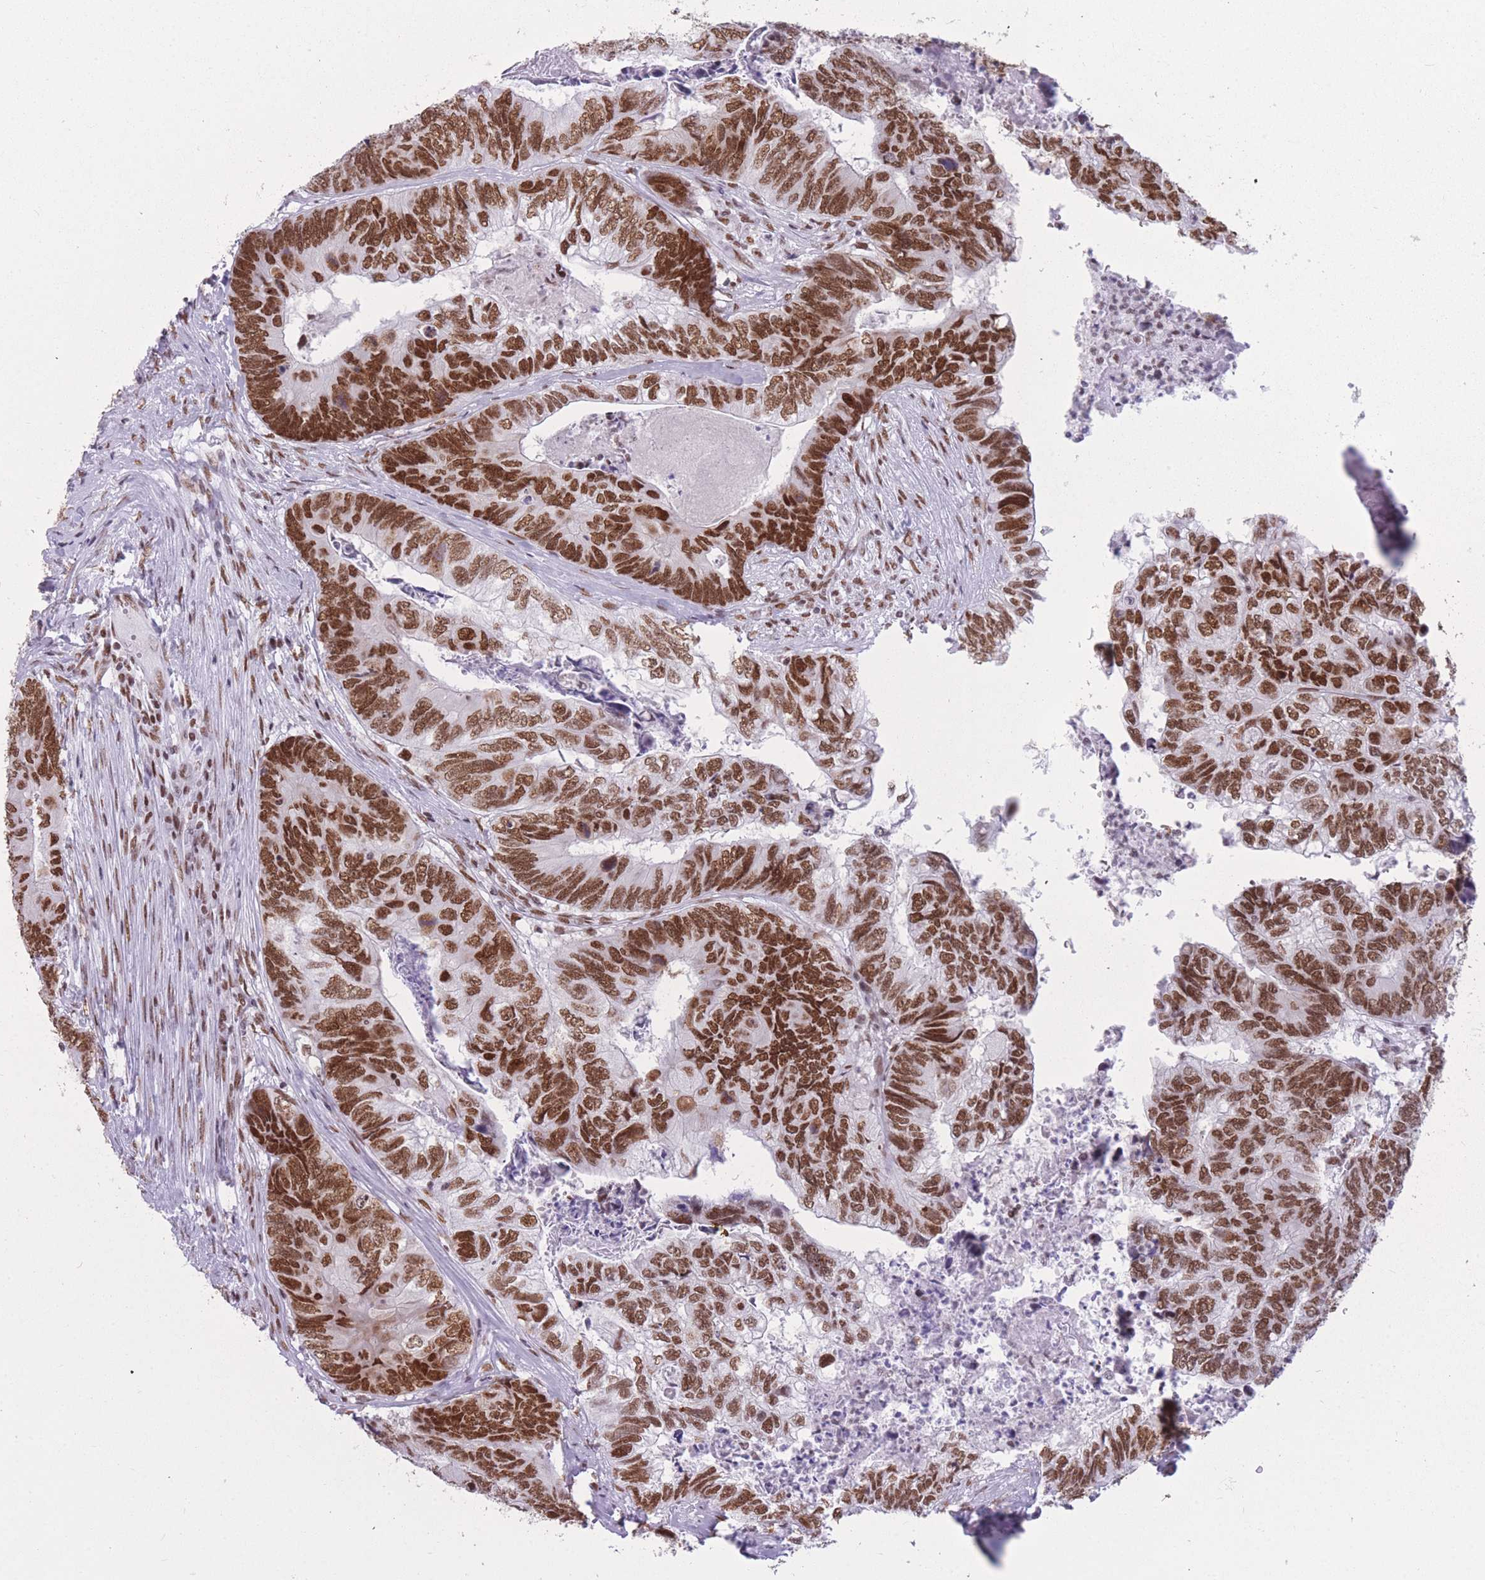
{"staining": {"intensity": "strong", "quantity": ">75%", "location": "nuclear"}, "tissue": "colorectal cancer", "cell_type": "Tumor cells", "image_type": "cancer", "snomed": [{"axis": "morphology", "description": "Adenocarcinoma, NOS"}, {"axis": "topography", "description": "Colon"}], "caption": "Strong nuclear protein expression is present in approximately >75% of tumor cells in colorectal adenocarcinoma. (DAB IHC, brown staining for protein, blue staining for nuclei).", "gene": "HNRNPUL1", "patient": {"sex": "female", "age": 67}}